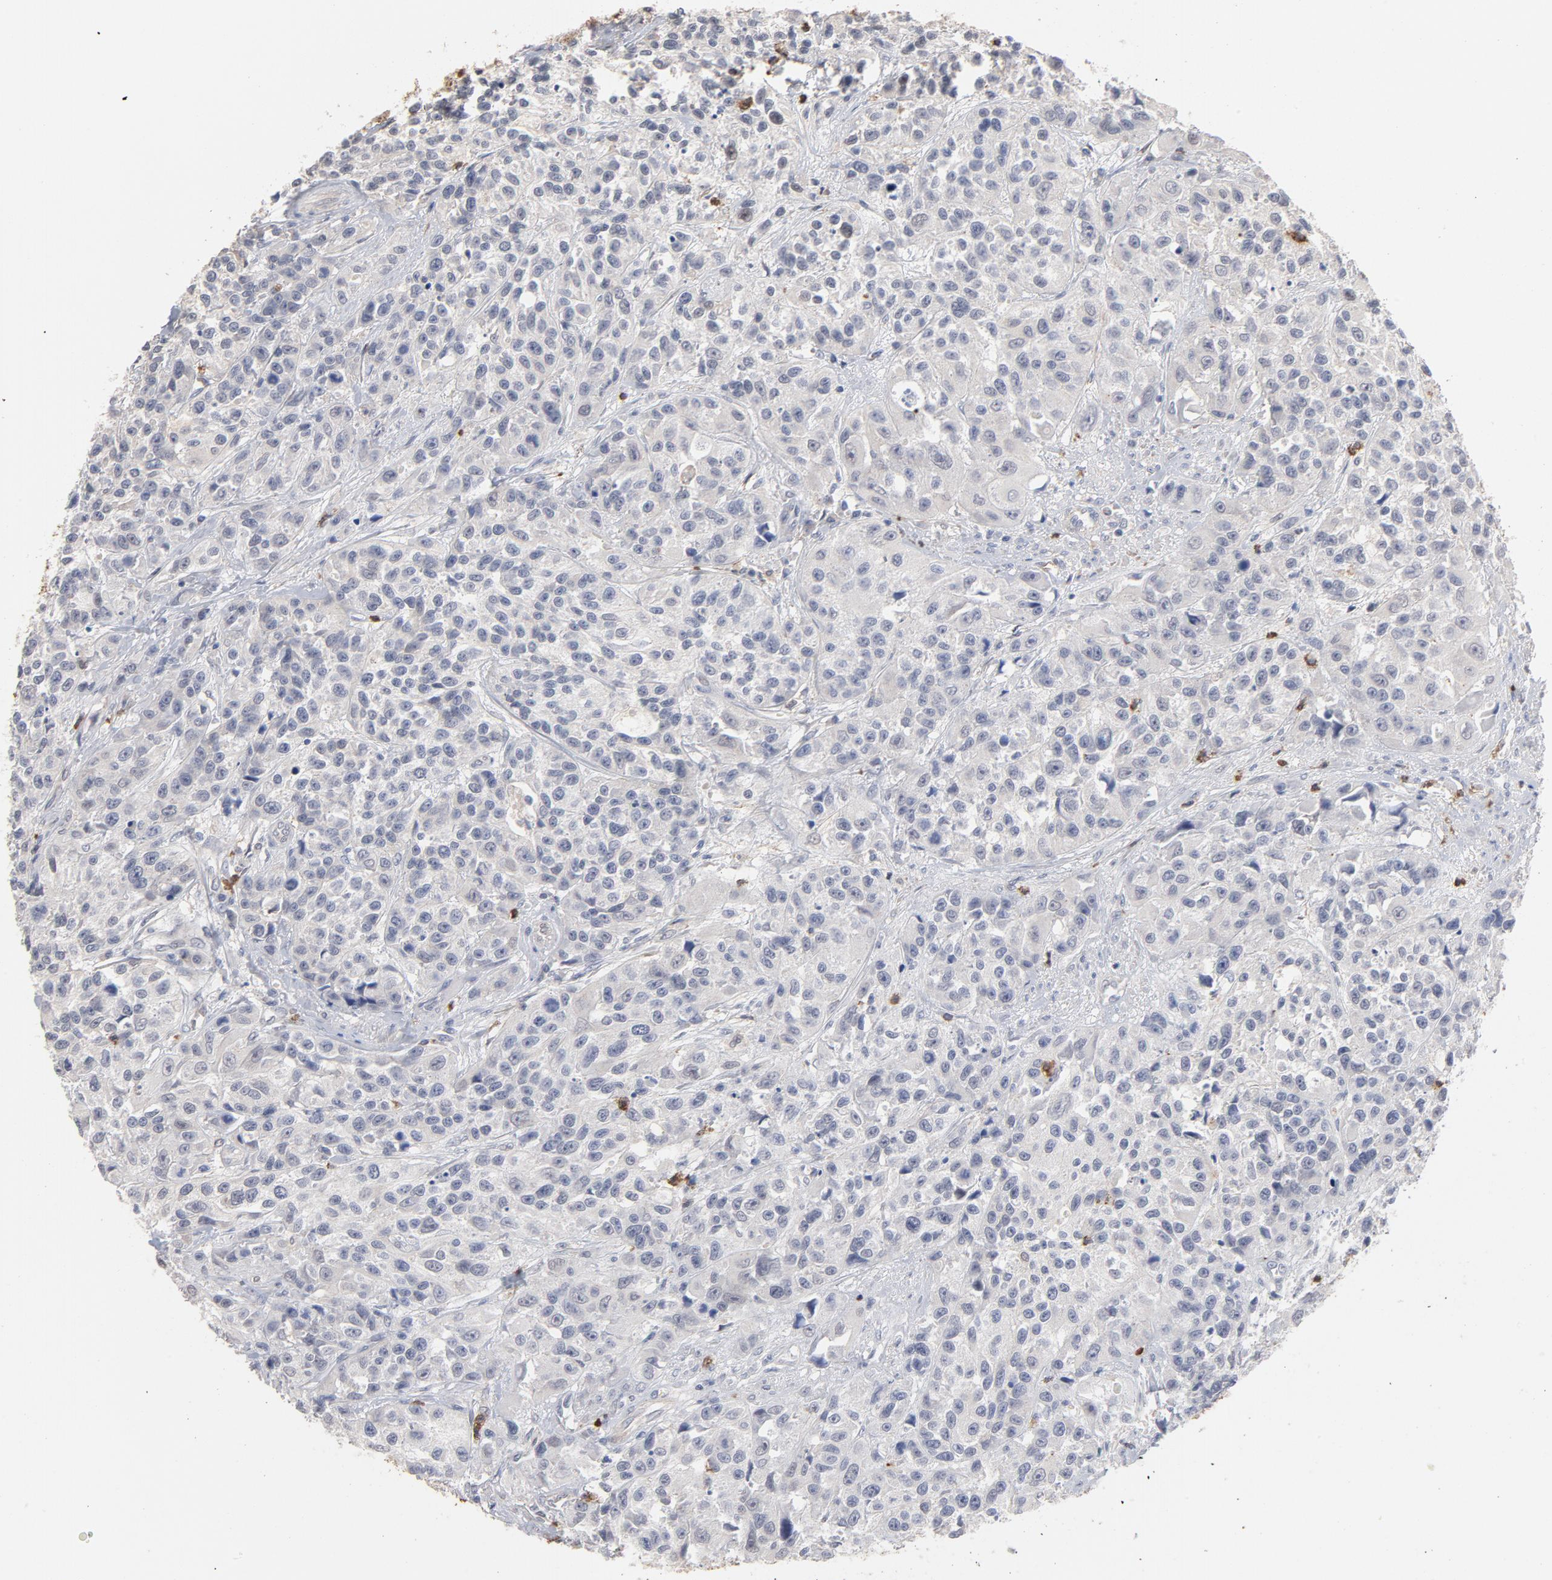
{"staining": {"intensity": "negative", "quantity": "none", "location": "none"}, "tissue": "urothelial cancer", "cell_type": "Tumor cells", "image_type": "cancer", "snomed": [{"axis": "morphology", "description": "Urothelial carcinoma, High grade"}, {"axis": "topography", "description": "Urinary bladder"}], "caption": "IHC micrograph of urothelial cancer stained for a protein (brown), which reveals no expression in tumor cells.", "gene": "PNMA1", "patient": {"sex": "female", "age": 81}}